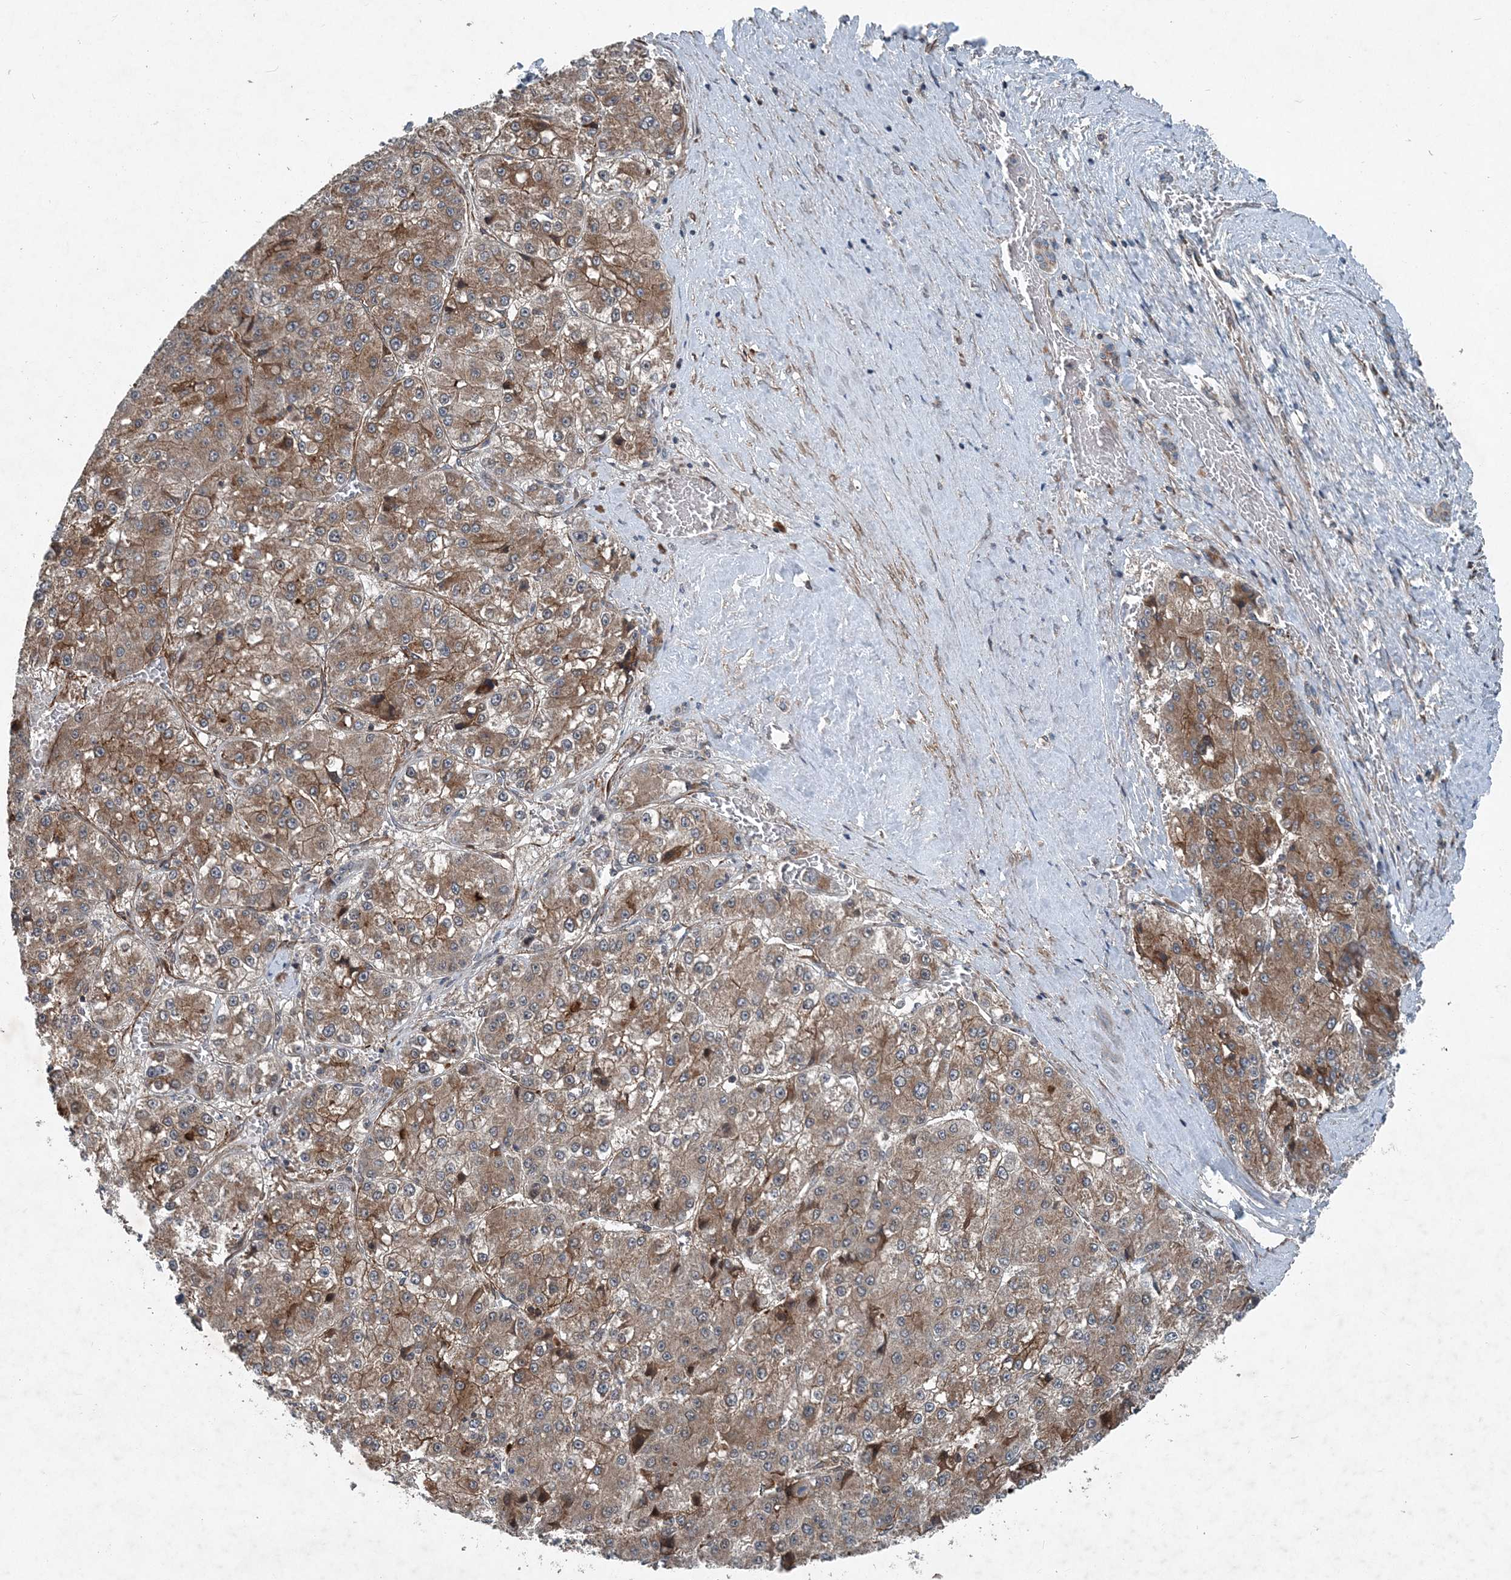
{"staining": {"intensity": "moderate", "quantity": ">75%", "location": "cytoplasmic/membranous"}, "tissue": "liver cancer", "cell_type": "Tumor cells", "image_type": "cancer", "snomed": [{"axis": "morphology", "description": "Carcinoma, Hepatocellular, NOS"}, {"axis": "topography", "description": "Liver"}], "caption": "Immunohistochemistry of liver cancer exhibits medium levels of moderate cytoplasmic/membranous positivity in about >75% of tumor cells.", "gene": "NDUFA2", "patient": {"sex": "female", "age": 73}}